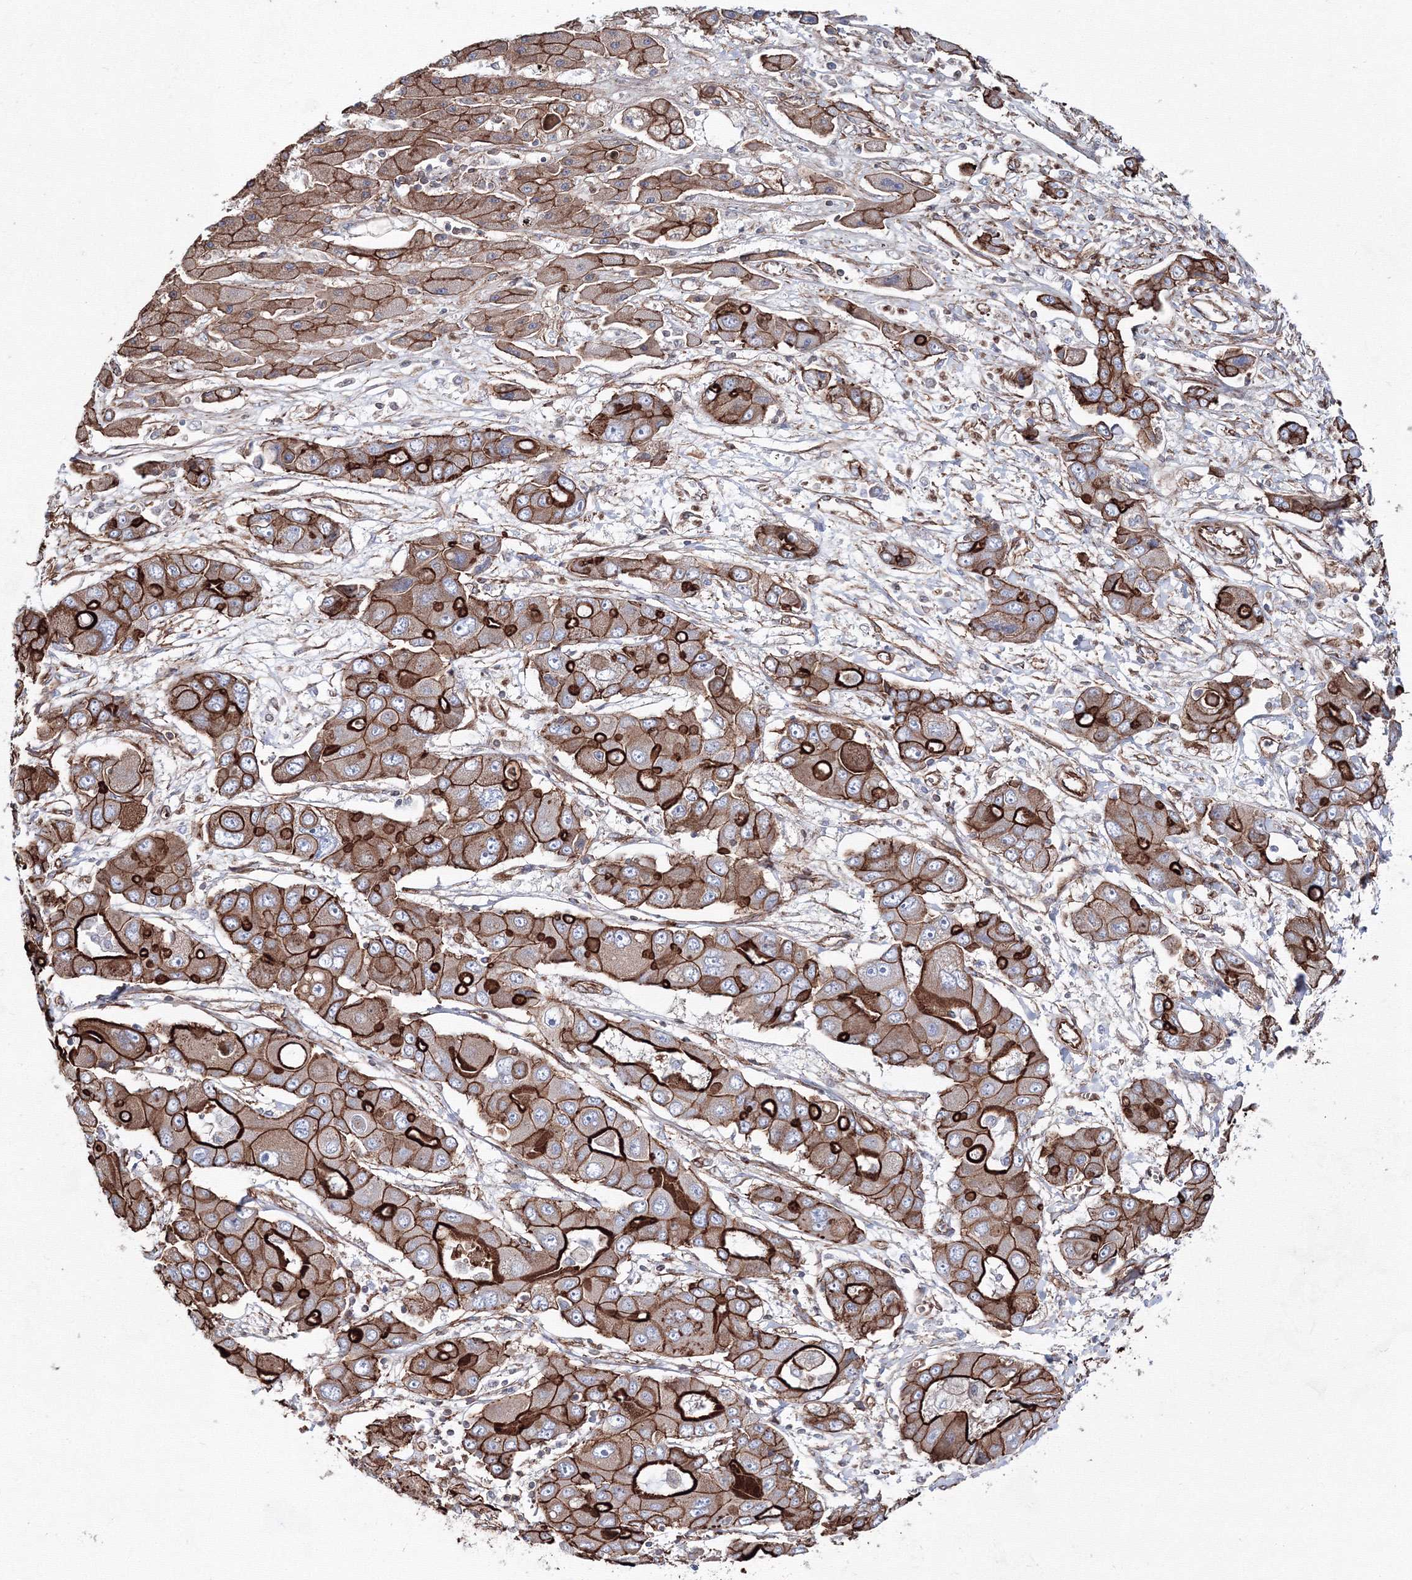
{"staining": {"intensity": "strong", "quantity": ">75%", "location": "cytoplasmic/membranous"}, "tissue": "liver cancer", "cell_type": "Tumor cells", "image_type": "cancer", "snomed": [{"axis": "morphology", "description": "Cholangiocarcinoma"}, {"axis": "topography", "description": "Liver"}], "caption": "Immunohistochemistry micrograph of liver cancer (cholangiocarcinoma) stained for a protein (brown), which reveals high levels of strong cytoplasmic/membranous staining in approximately >75% of tumor cells.", "gene": "ANKRD37", "patient": {"sex": "male", "age": 67}}